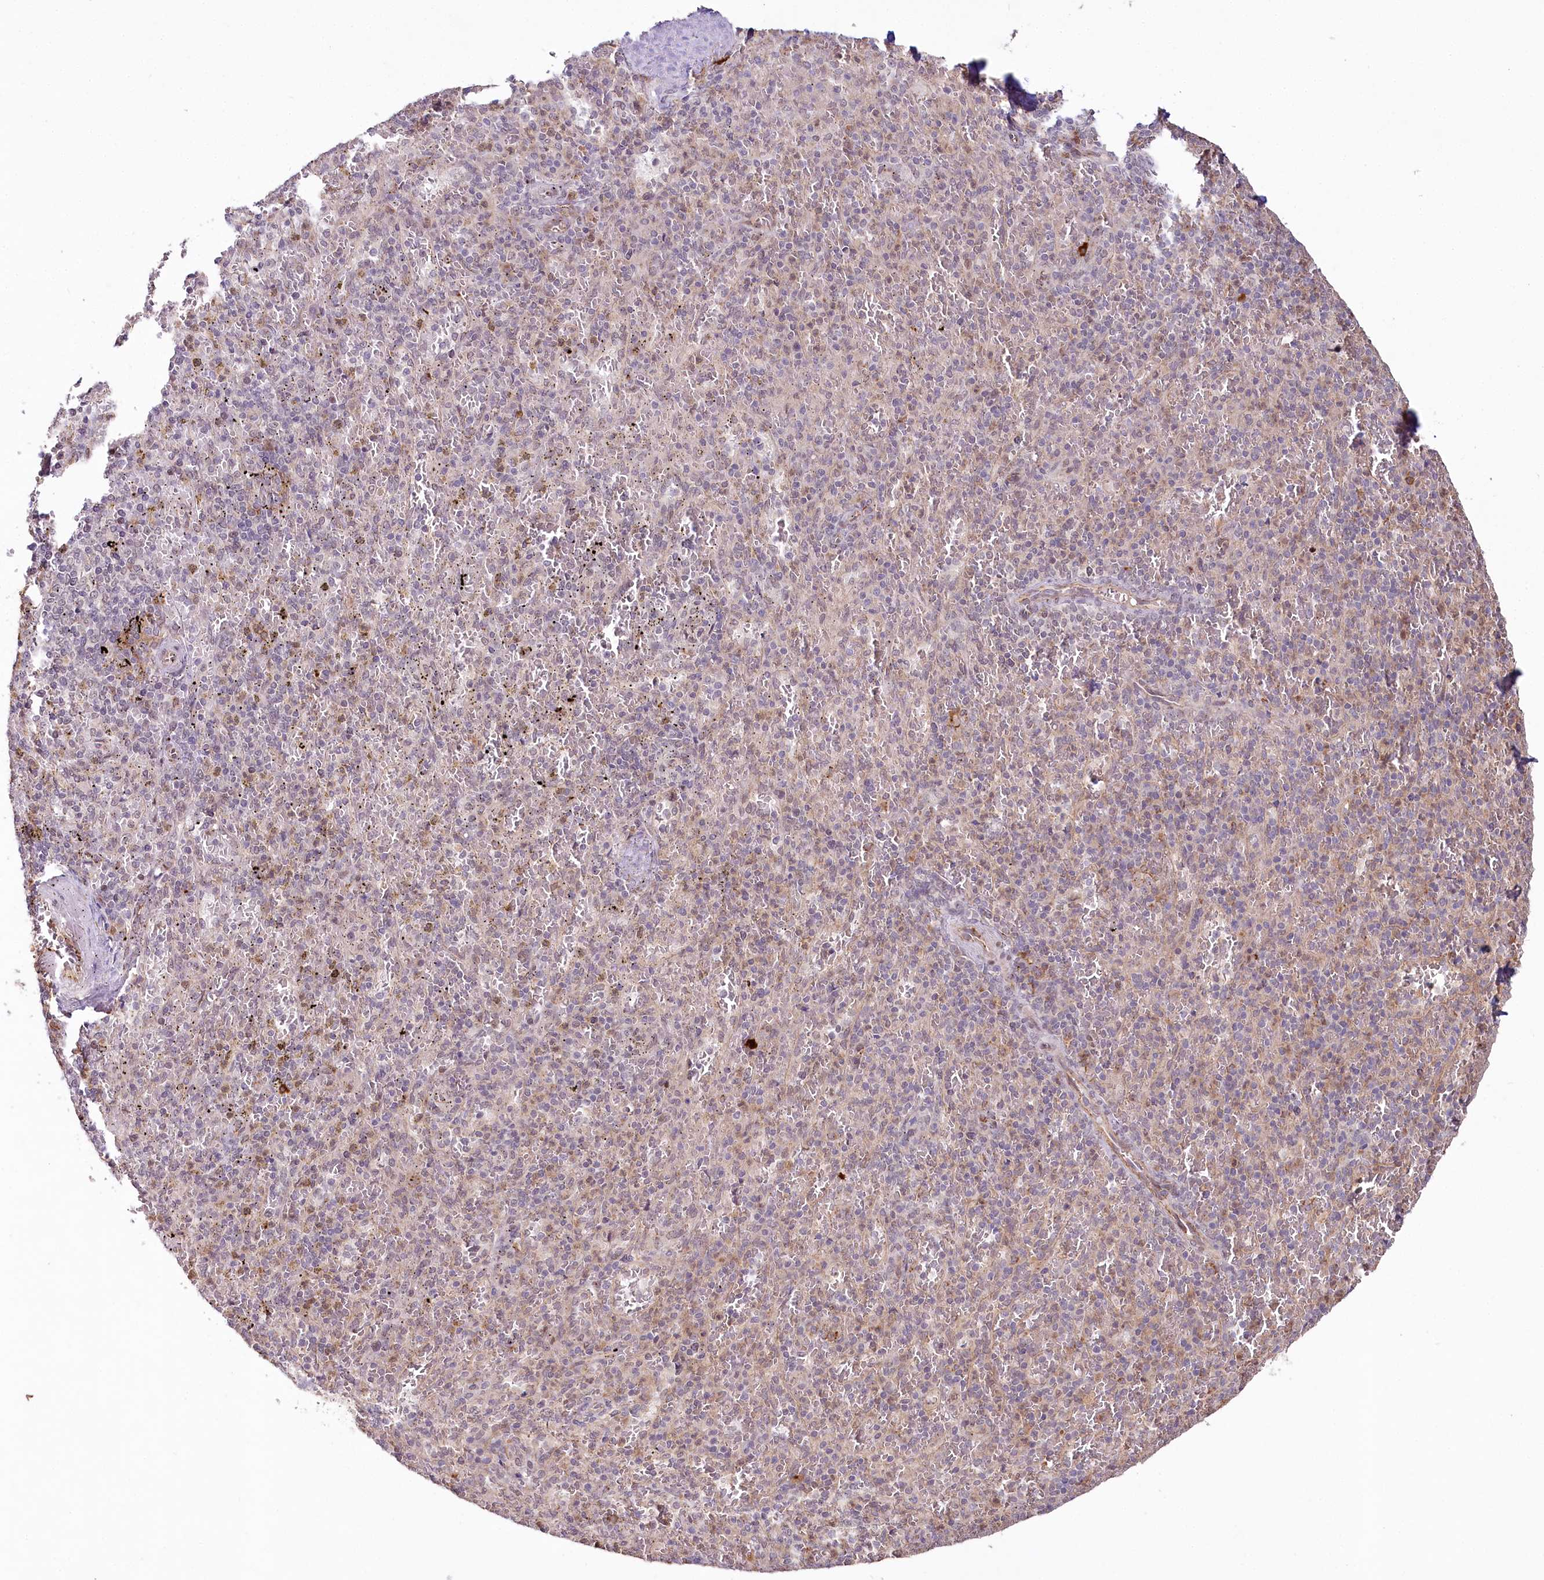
{"staining": {"intensity": "moderate", "quantity": "<25%", "location": "nuclear"}, "tissue": "spleen", "cell_type": "Cells in red pulp", "image_type": "normal", "snomed": [{"axis": "morphology", "description": "Normal tissue, NOS"}, {"axis": "topography", "description": "Spleen"}], "caption": "About <25% of cells in red pulp in unremarkable human spleen reveal moderate nuclear protein expression as visualized by brown immunohistochemical staining.", "gene": "ALKBH8", "patient": {"sex": "male", "age": 82}}